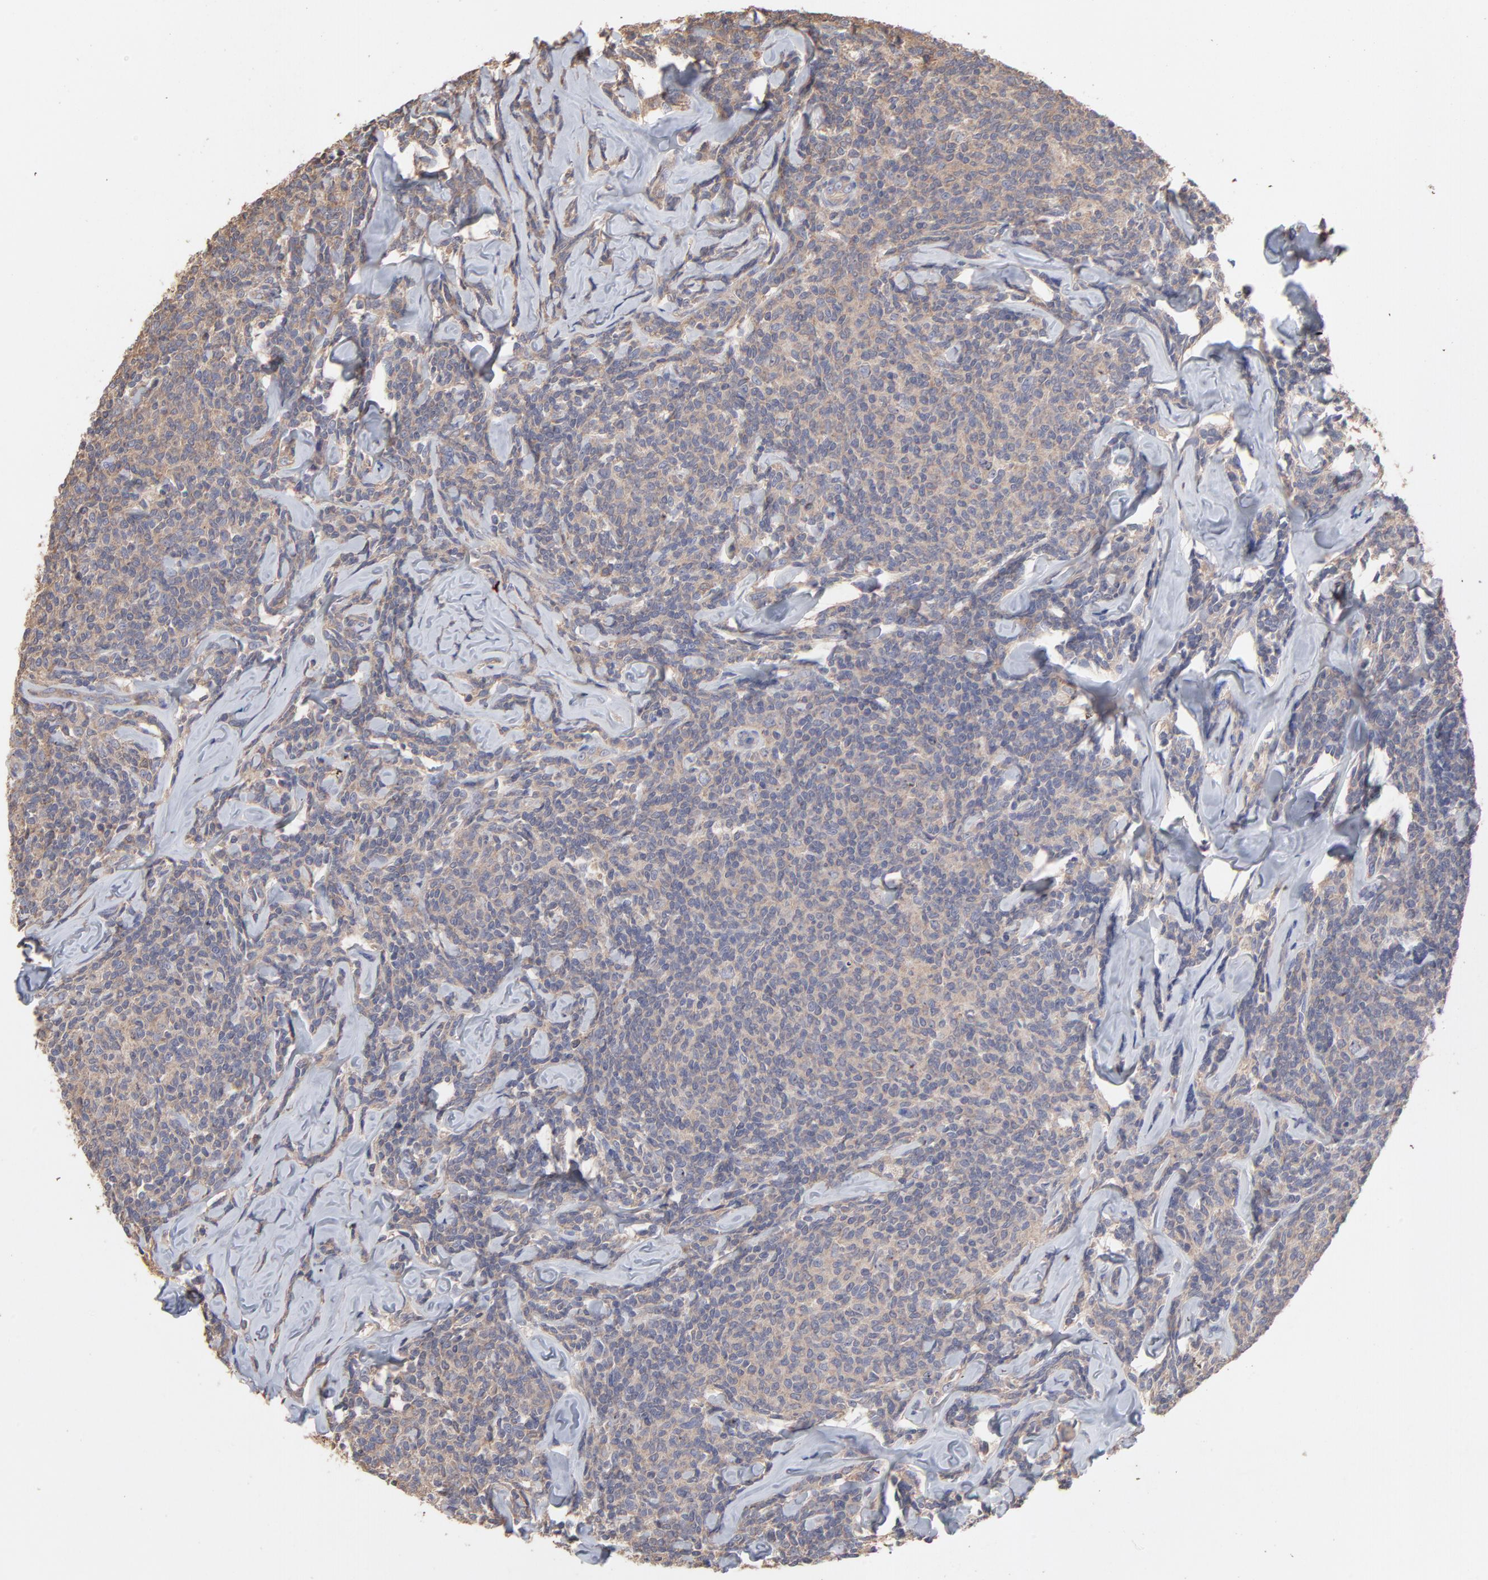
{"staining": {"intensity": "weak", "quantity": "<25%", "location": "cytoplasmic/membranous"}, "tissue": "lymphoma", "cell_type": "Tumor cells", "image_type": "cancer", "snomed": [{"axis": "morphology", "description": "Malignant lymphoma, non-Hodgkin's type, Low grade"}, {"axis": "topography", "description": "Lymph node"}], "caption": "This is a photomicrograph of immunohistochemistry staining of lymphoma, which shows no expression in tumor cells. (DAB immunohistochemistry (IHC), high magnification).", "gene": "TANGO2", "patient": {"sex": "female", "age": 56}}